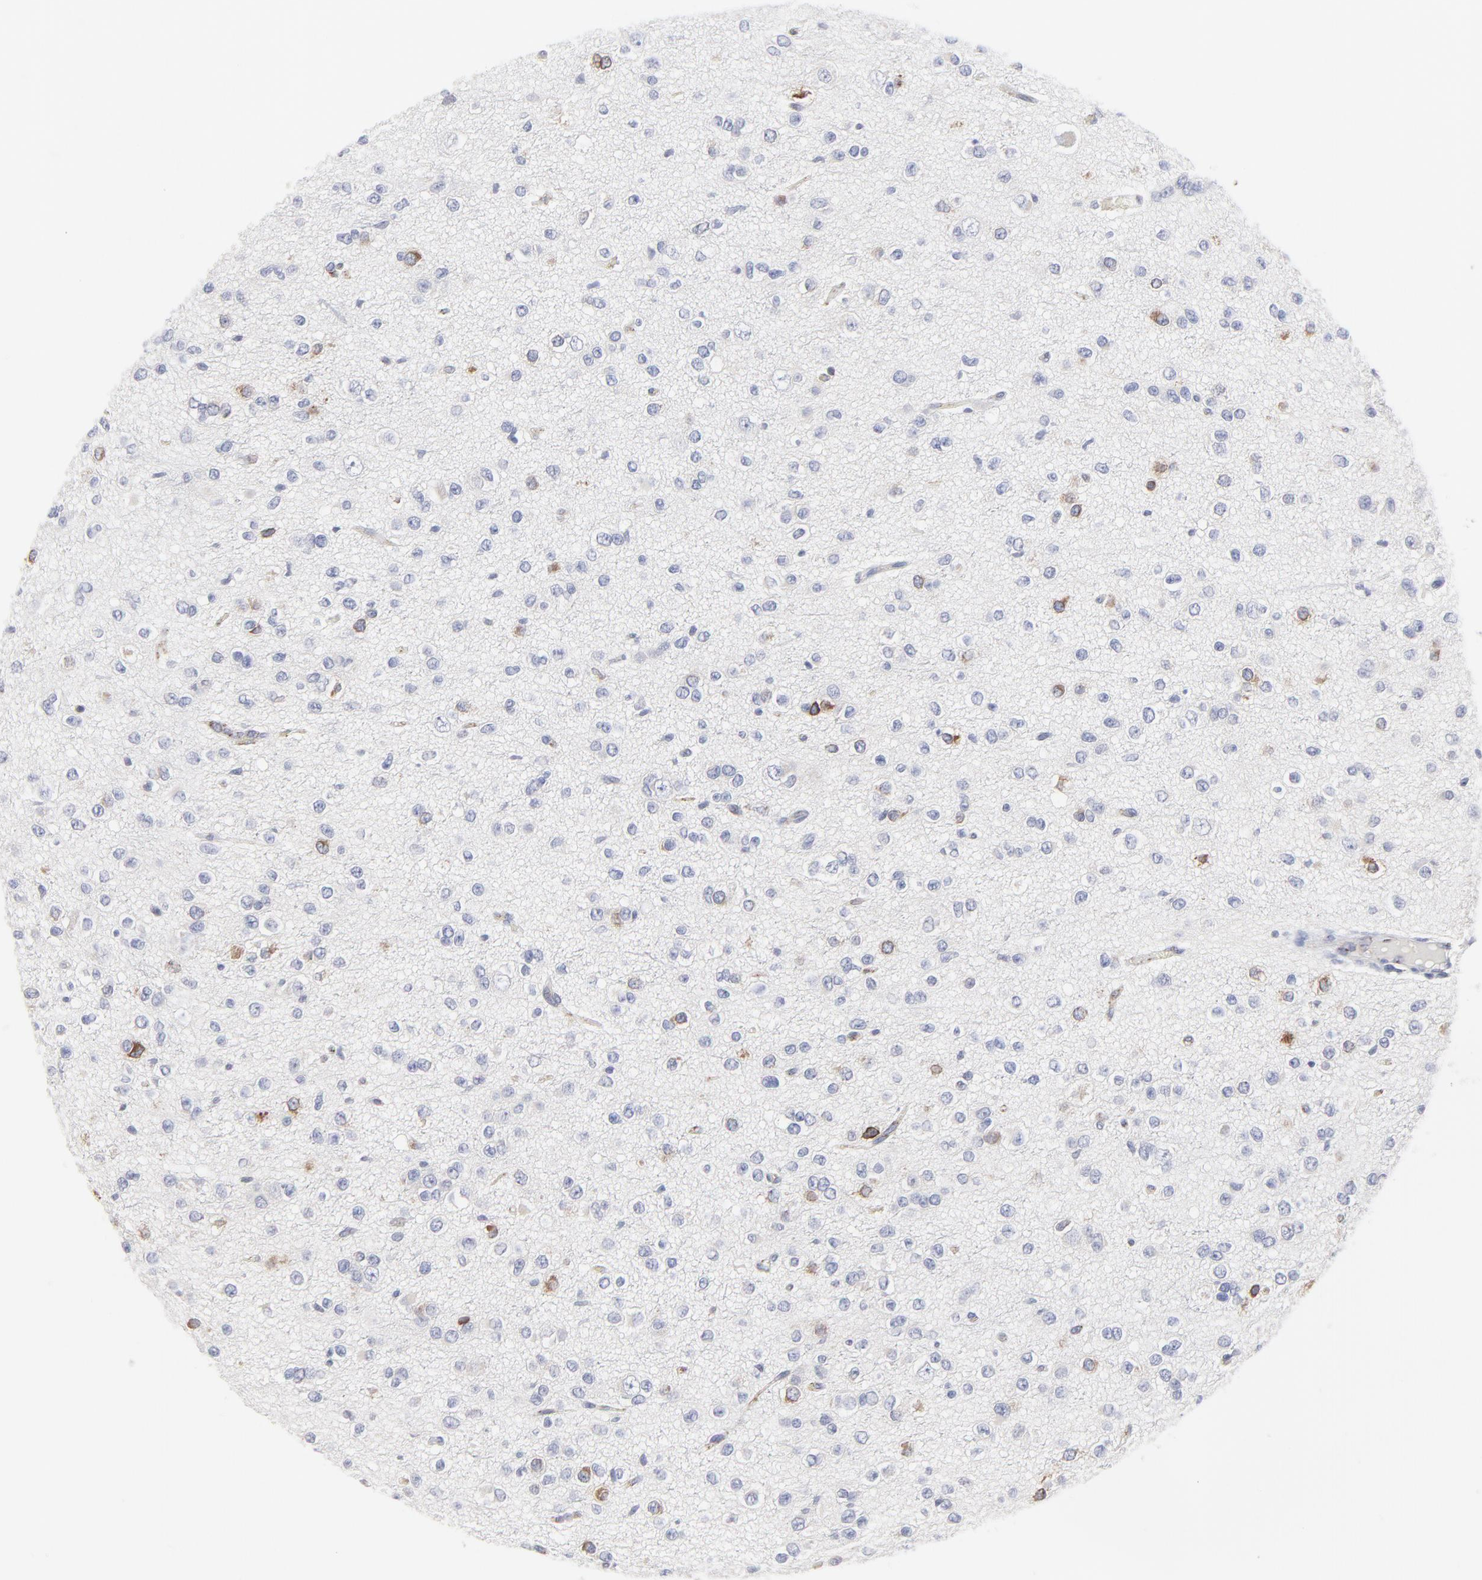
{"staining": {"intensity": "moderate", "quantity": "<25%", "location": "cytoplasmic/membranous"}, "tissue": "glioma", "cell_type": "Tumor cells", "image_type": "cancer", "snomed": [{"axis": "morphology", "description": "Glioma, malignant, Low grade"}, {"axis": "topography", "description": "Brain"}], "caption": "Moderate cytoplasmic/membranous expression is appreciated in approximately <25% of tumor cells in glioma.", "gene": "TRIM22", "patient": {"sex": "male", "age": 42}}